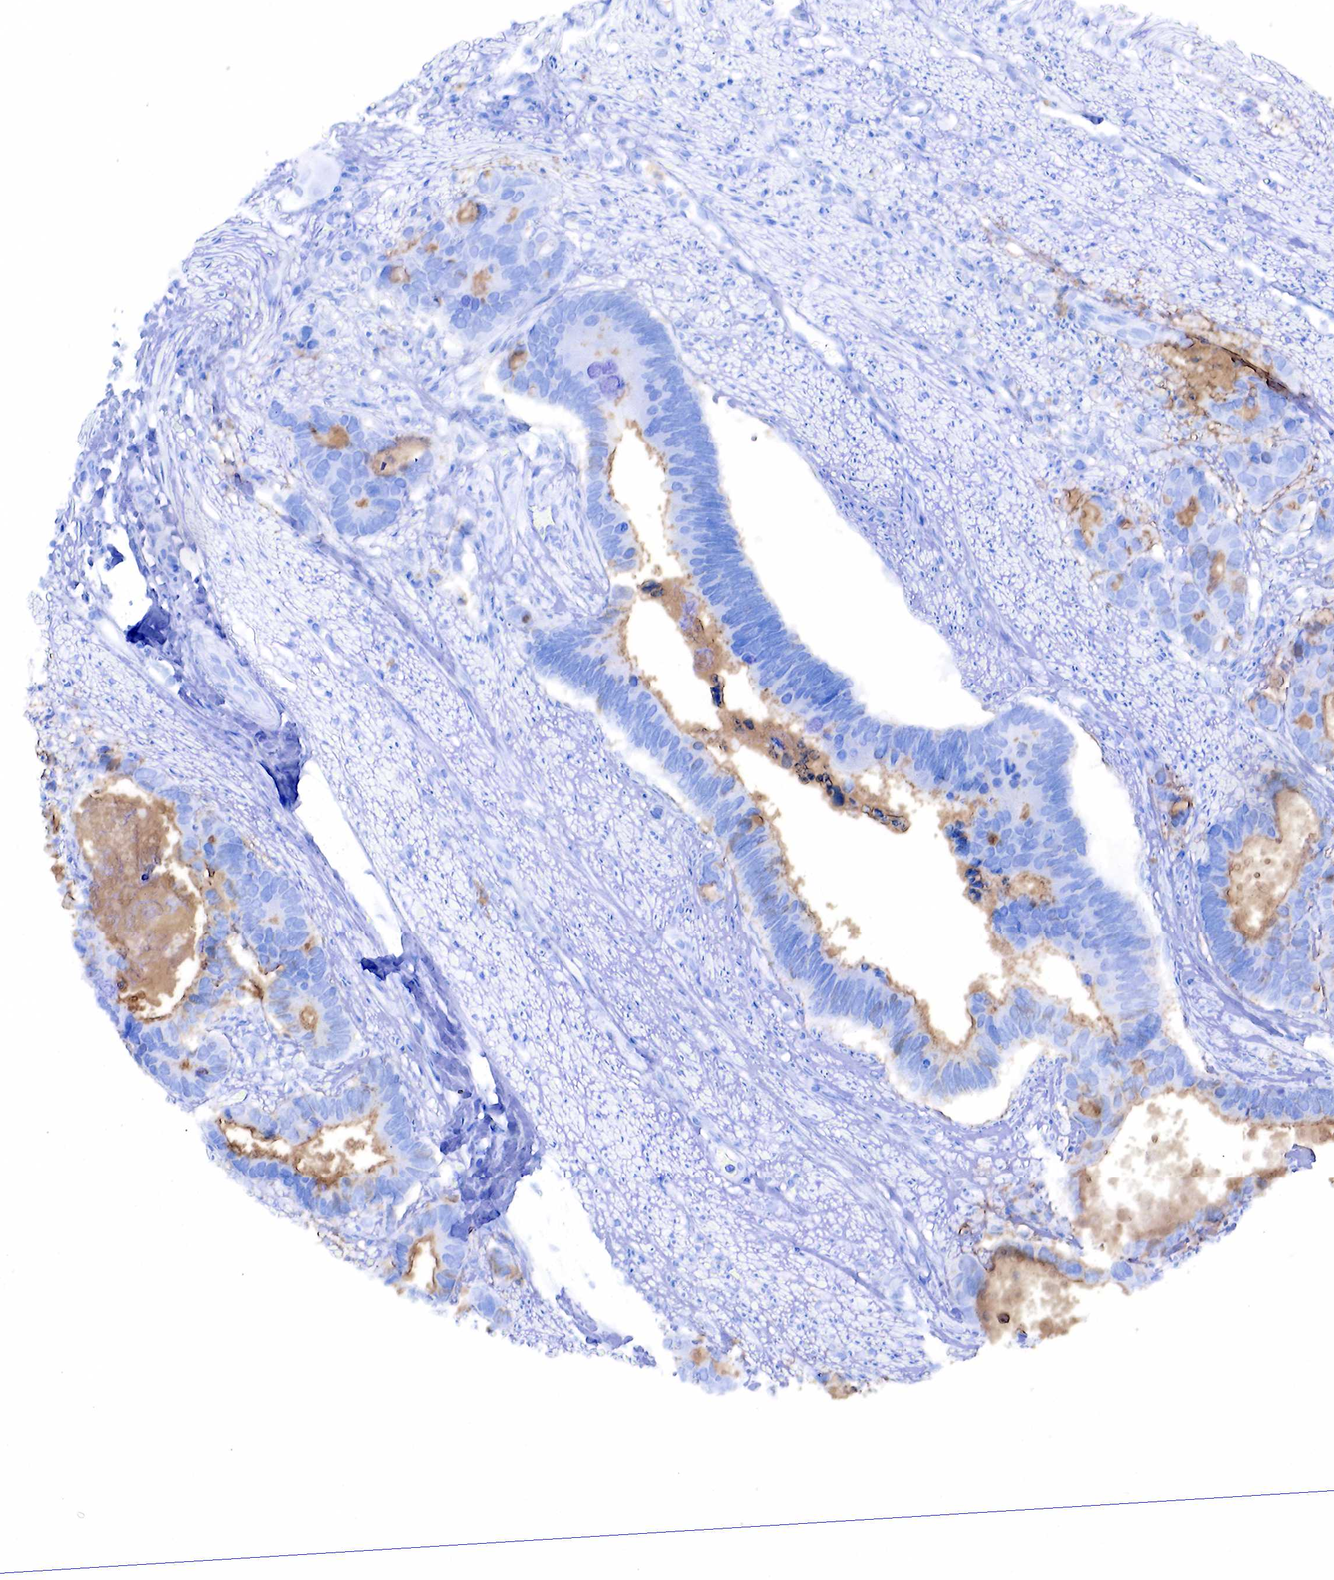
{"staining": {"intensity": "negative", "quantity": "none", "location": "none"}, "tissue": "colorectal cancer", "cell_type": "Tumor cells", "image_type": "cancer", "snomed": [{"axis": "morphology", "description": "Adenocarcinoma, NOS"}, {"axis": "topography", "description": "Colon"}], "caption": "Immunohistochemistry (IHC) image of neoplastic tissue: human adenocarcinoma (colorectal) stained with DAB shows no significant protein positivity in tumor cells.", "gene": "FUT4", "patient": {"sex": "male", "age": 49}}